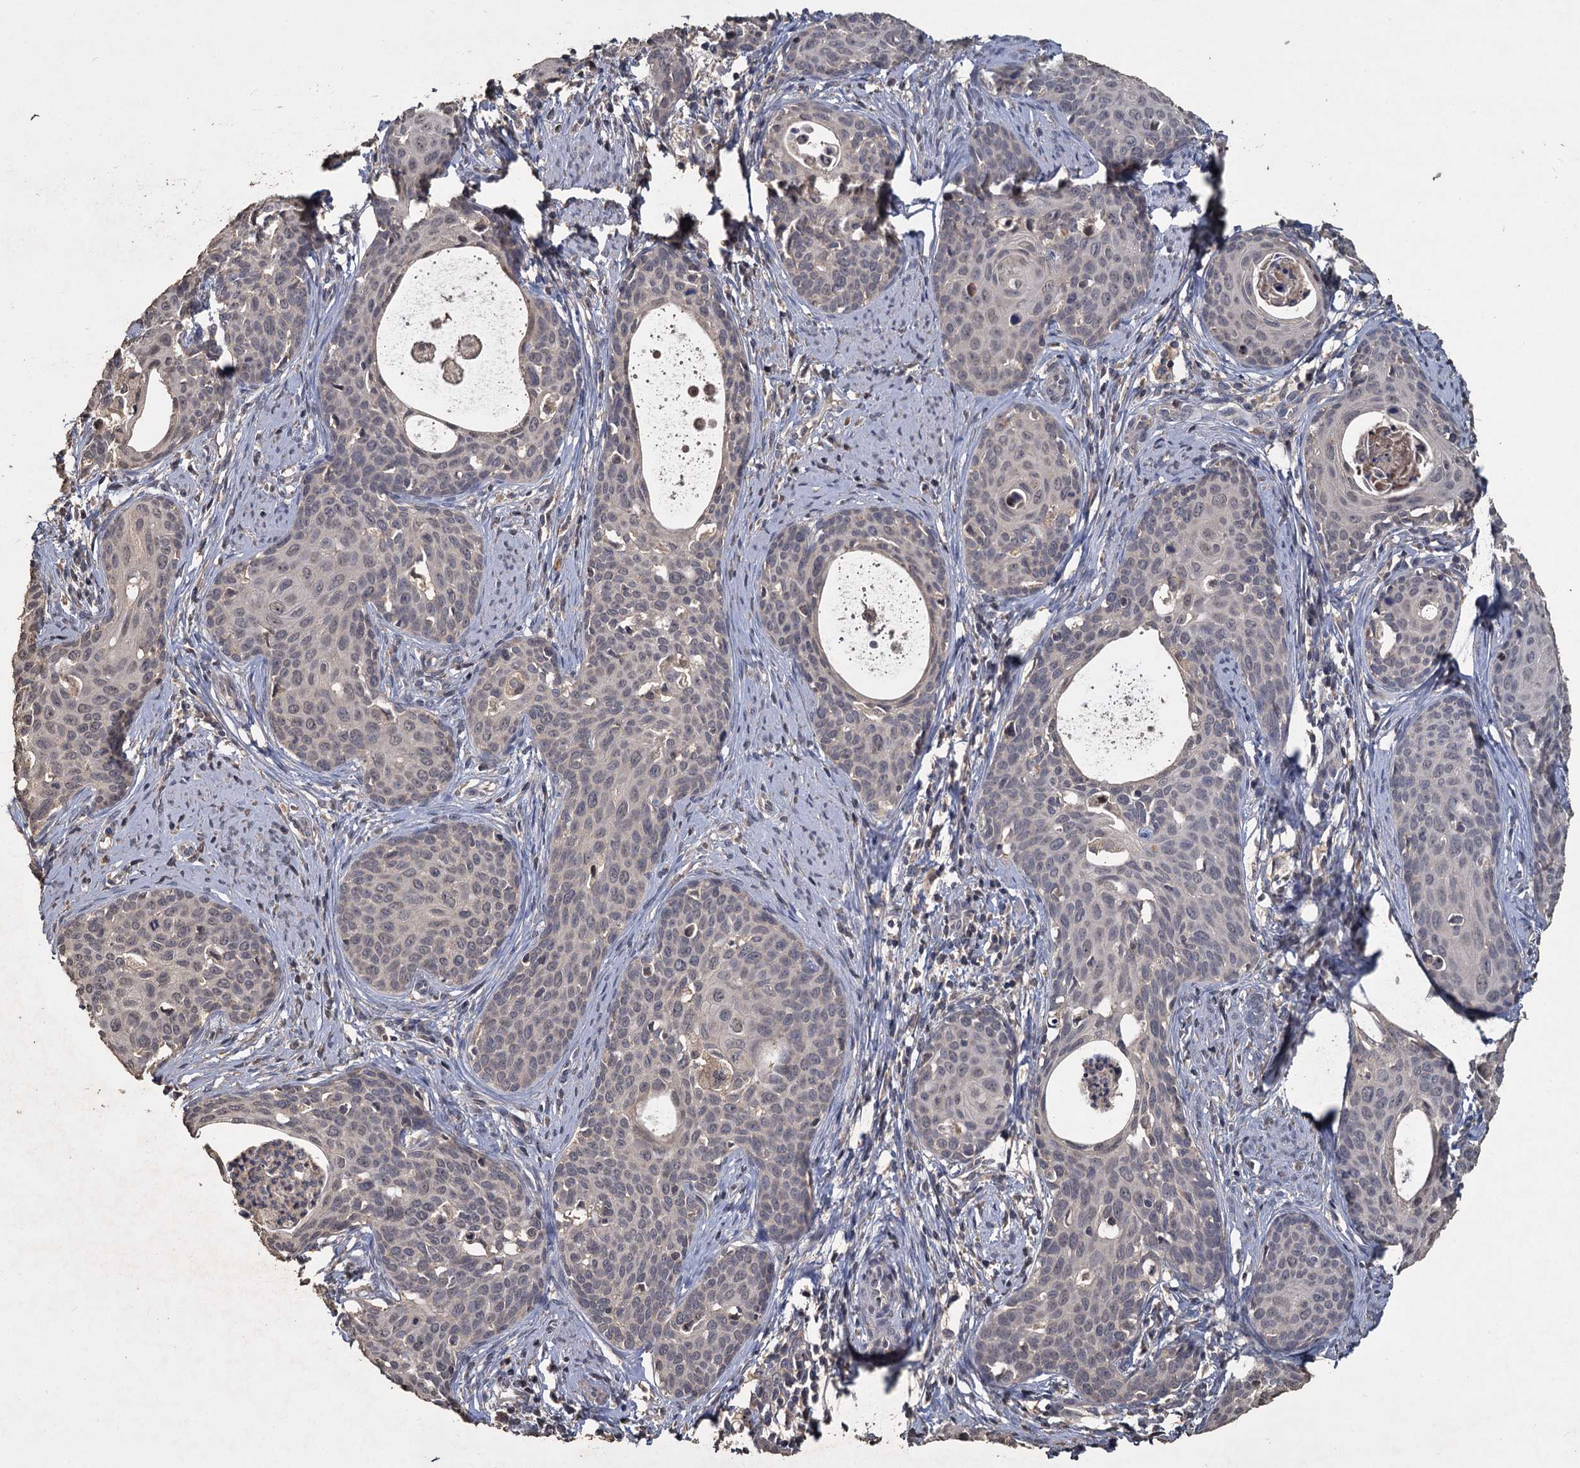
{"staining": {"intensity": "negative", "quantity": "none", "location": "none"}, "tissue": "cervical cancer", "cell_type": "Tumor cells", "image_type": "cancer", "snomed": [{"axis": "morphology", "description": "Squamous cell carcinoma, NOS"}, {"axis": "topography", "description": "Cervix"}], "caption": "A micrograph of human squamous cell carcinoma (cervical) is negative for staining in tumor cells.", "gene": "CCDC61", "patient": {"sex": "female", "age": 52}}